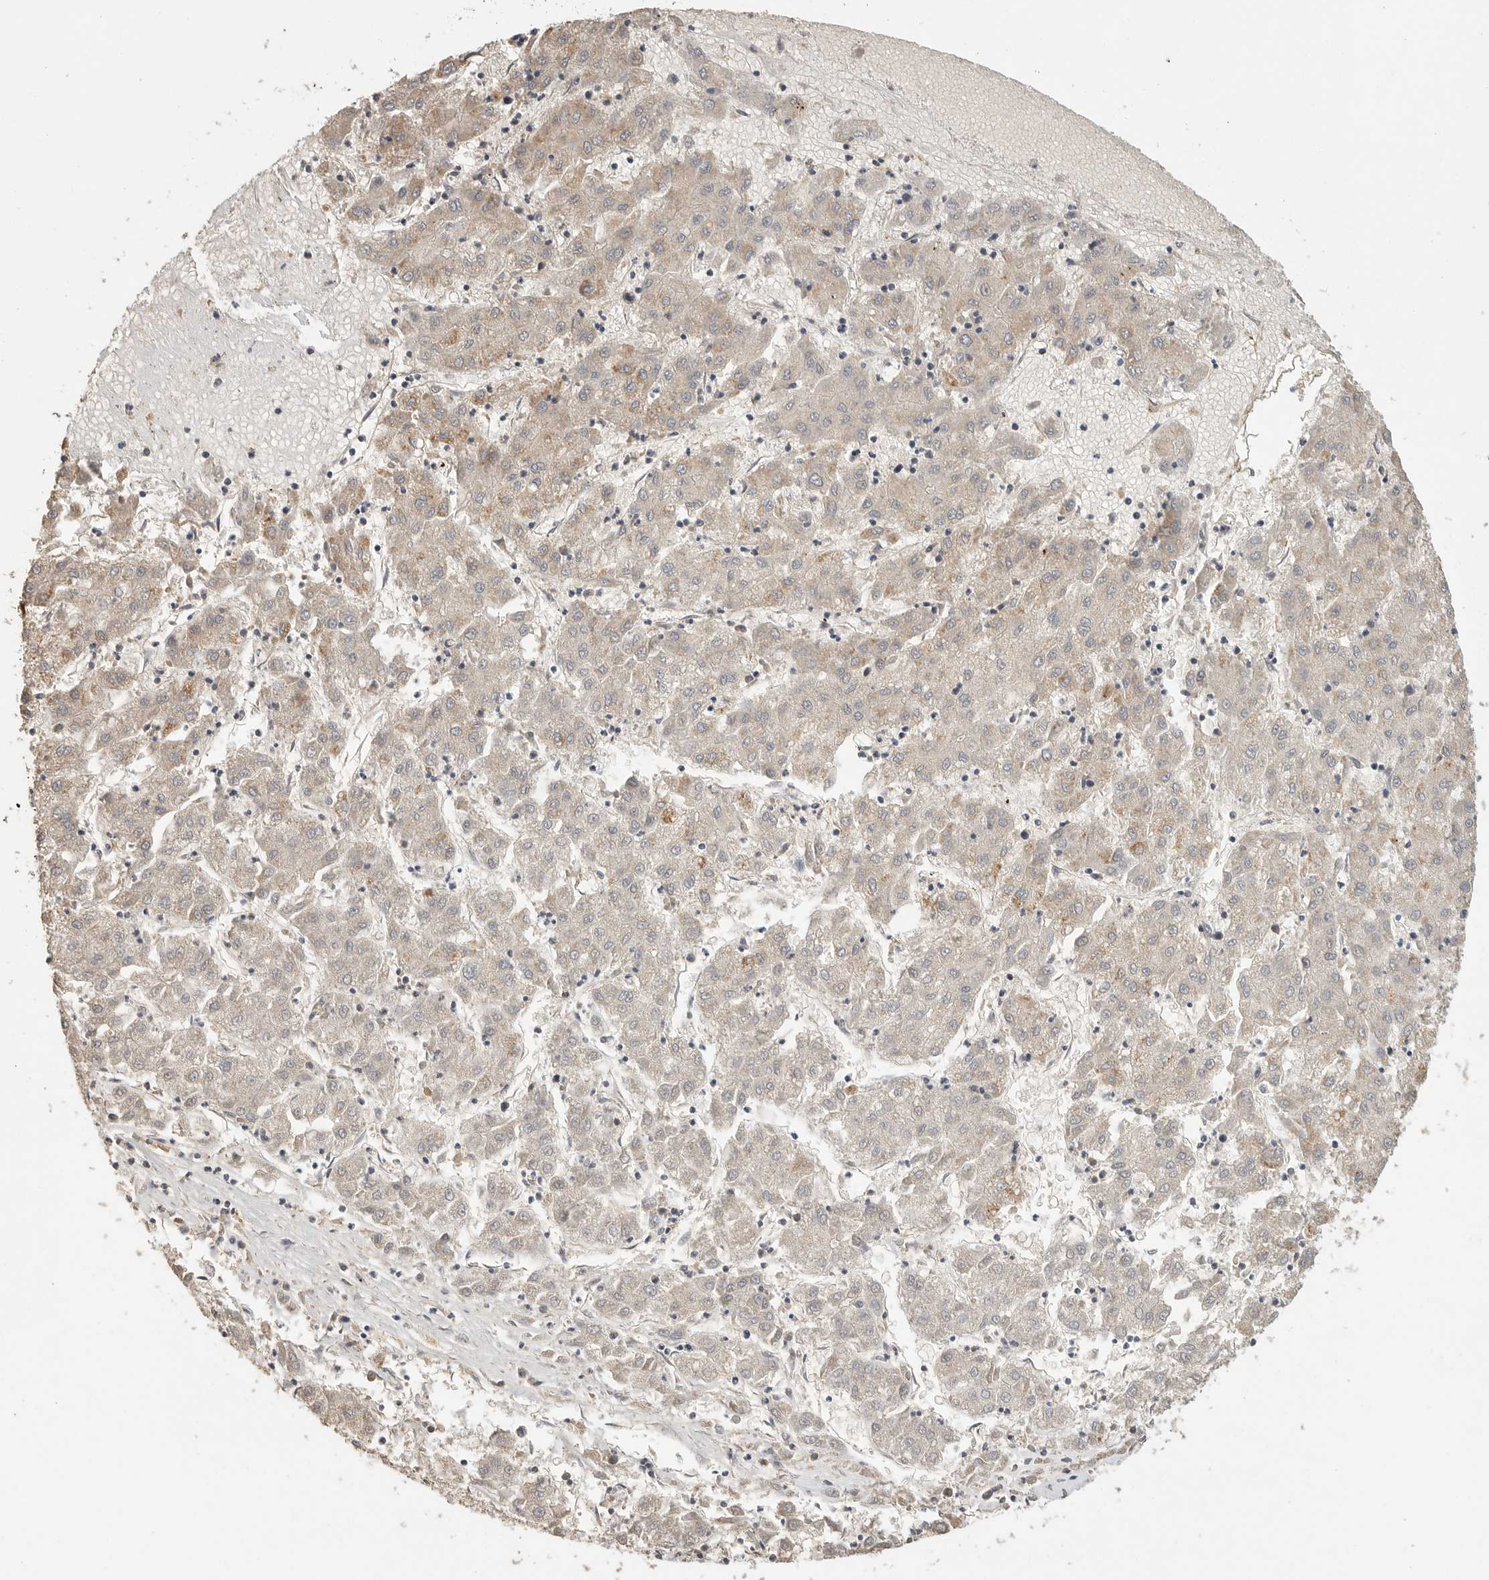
{"staining": {"intensity": "negative", "quantity": "none", "location": "none"}, "tissue": "liver cancer", "cell_type": "Tumor cells", "image_type": "cancer", "snomed": [{"axis": "morphology", "description": "Carcinoma, Hepatocellular, NOS"}, {"axis": "topography", "description": "Liver"}], "caption": "There is no significant expression in tumor cells of hepatocellular carcinoma (liver).", "gene": "DFFA", "patient": {"sex": "male", "age": 72}}